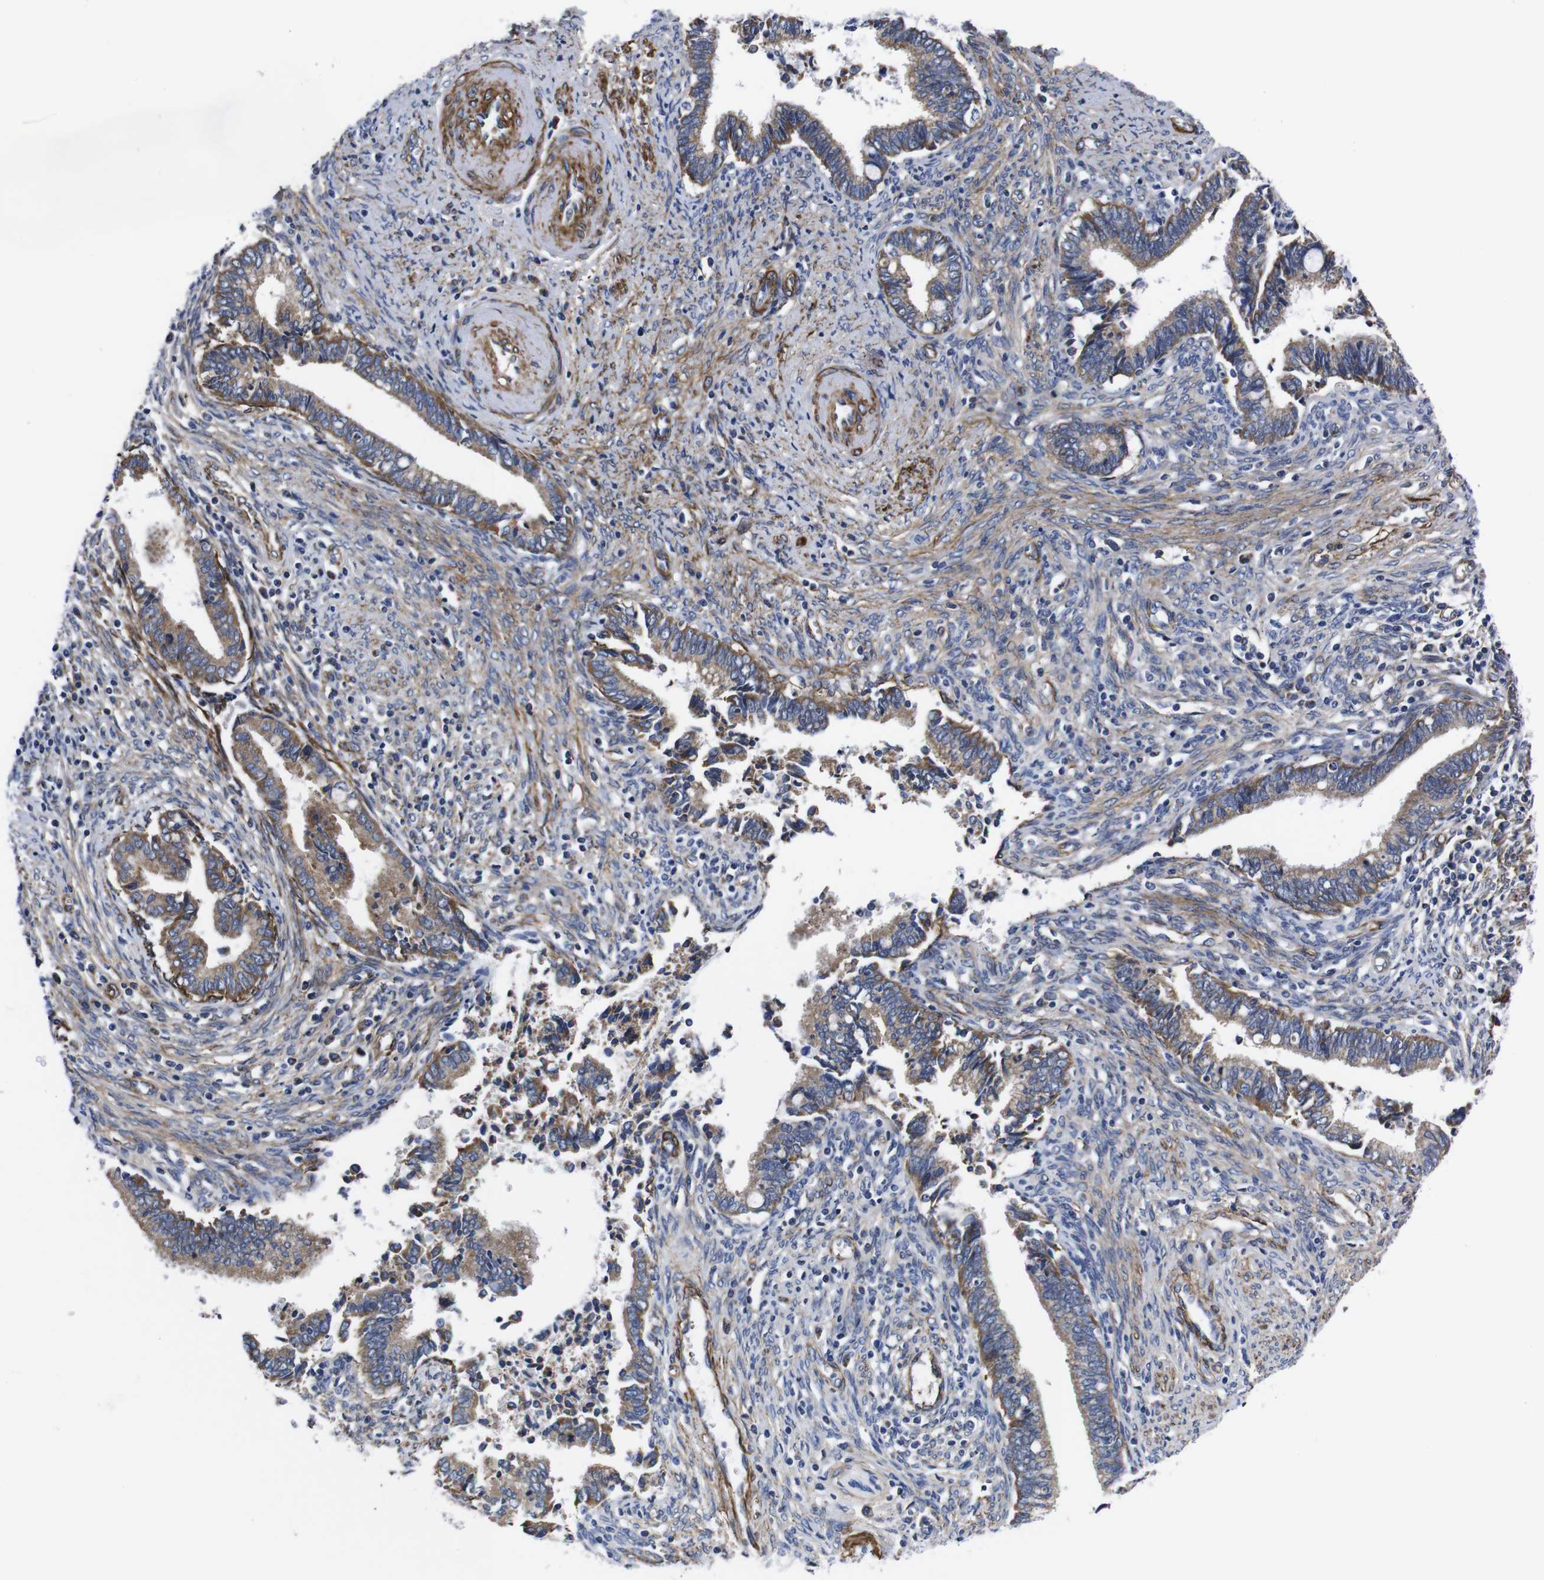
{"staining": {"intensity": "weak", "quantity": ">75%", "location": "cytoplasmic/membranous"}, "tissue": "cervical cancer", "cell_type": "Tumor cells", "image_type": "cancer", "snomed": [{"axis": "morphology", "description": "Adenocarcinoma, NOS"}, {"axis": "topography", "description": "Cervix"}], "caption": "An image of human cervical cancer stained for a protein demonstrates weak cytoplasmic/membranous brown staining in tumor cells. The protein of interest is shown in brown color, while the nuclei are stained blue.", "gene": "WNT10A", "patient": {"sex": "female", "age": 44}}